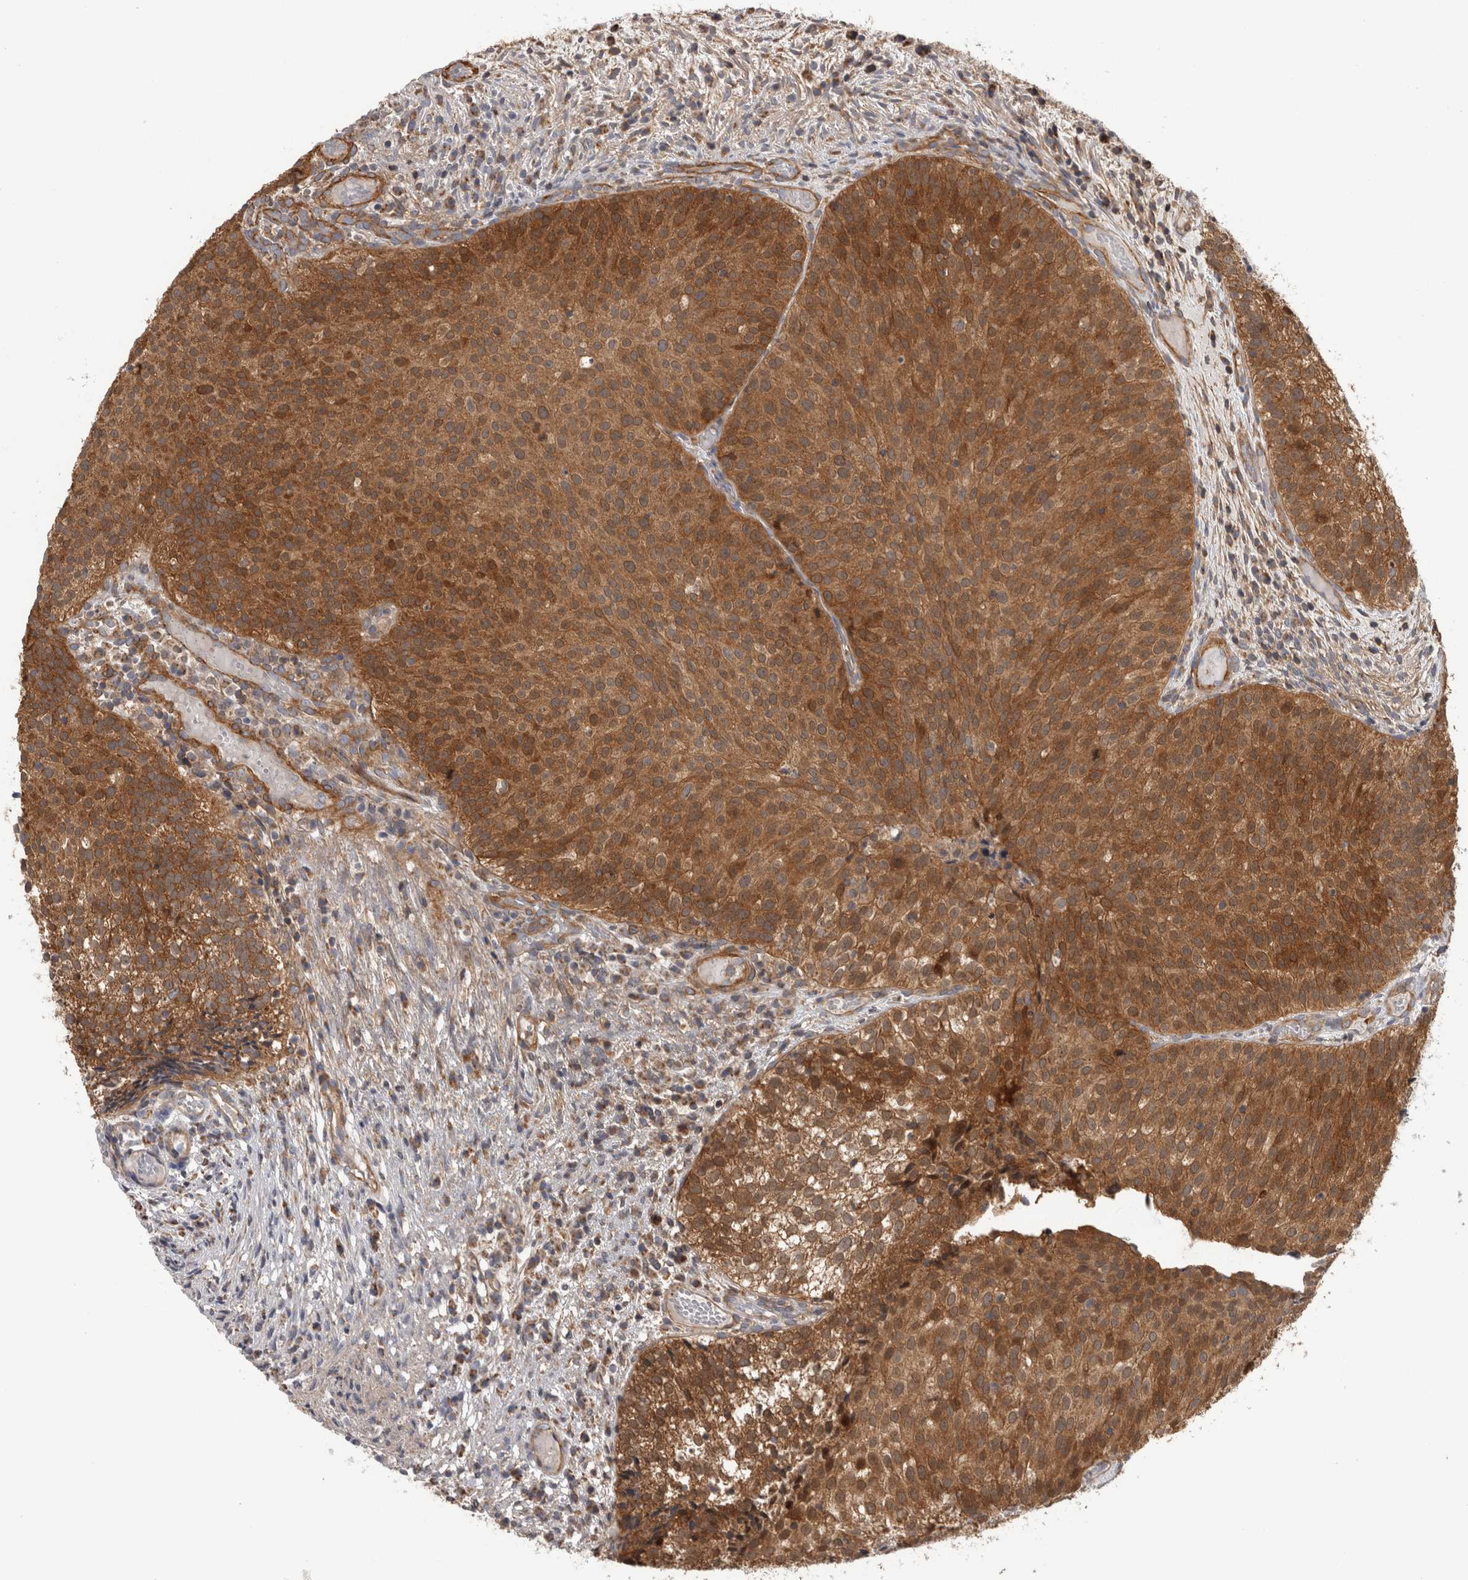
{"staining": {"intensity": "moderate", "quantity": ">75%", "location": "cytoplasmic/membranous"}, "tissue": "urothelial cancer", "cell_type": "Tumor cells", "image_type": "cancer", "snomed": [{"axis": "morphology", "description": "Urothelial carcinoma, Low grade"}, {"axis": "topography", "description": "Urinary bladder"}], "caption": "Protein analysis of urothelial cancer tissue displays moderate cytoplasmic/membranous positivity in approximately >75% of tumor cells.", "gene": "SFXN2", "patient": {"sex": "male", "age": 86}}